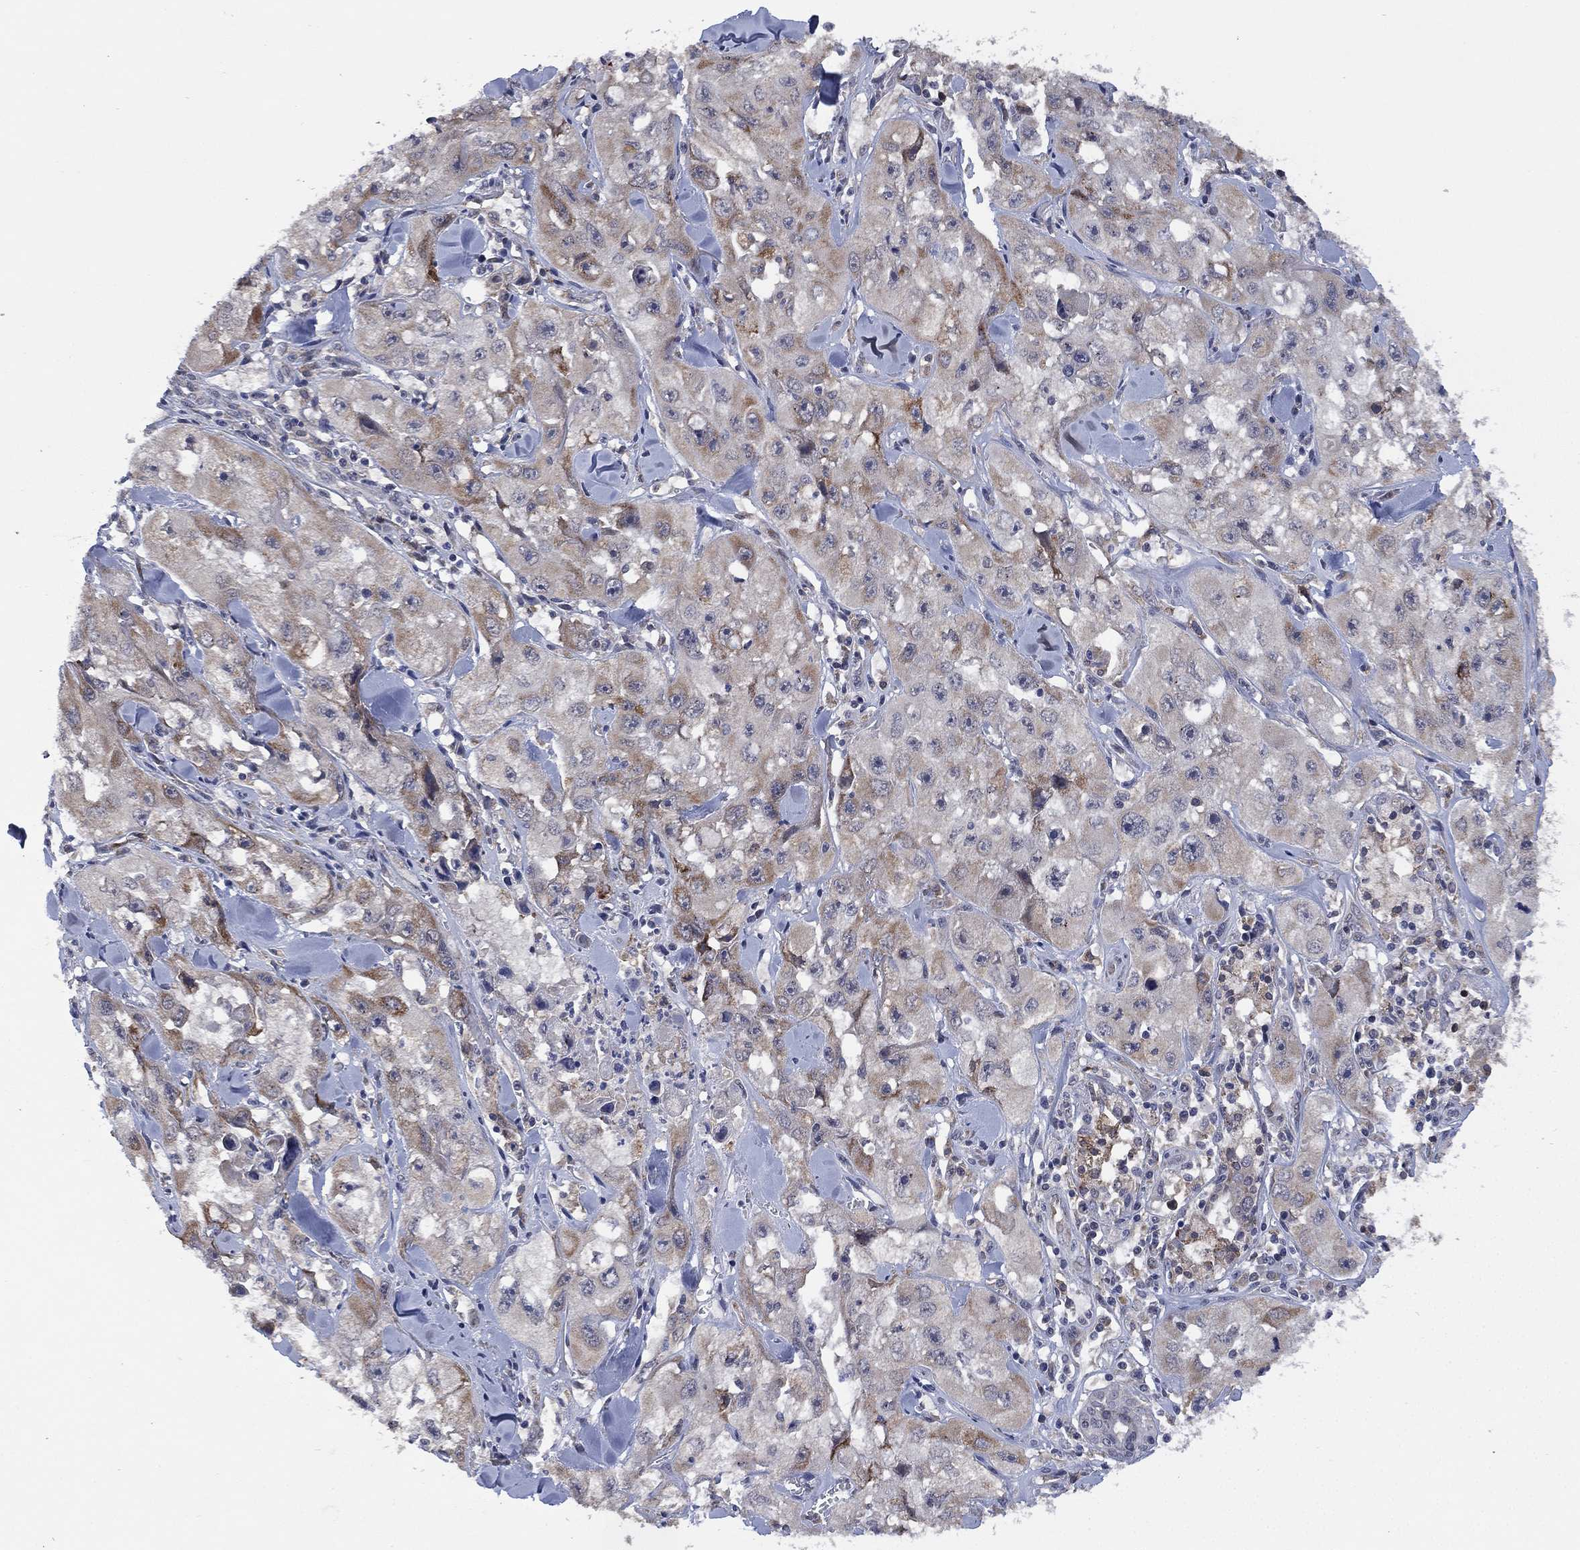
{"staining": {"intensity": "weak", "quantity": "<25%", "location": "cytoplasmic/membranous"}, "tissue": "skin cancer", "cell_type": "Tumor cells", "image_type": "cancer", "snomed": [{"axis": "morphology", "description": "Squamous cell carcinoma, NOS"}, {"axis": "topography", "description": "Skin"}, {"axis": "topography", "description": "Subcutis"}], "caption": "Immunohistochemical staining of skin squamous cell carcinoma demonstrates no significant staining in tumor cells.", "gene": "SELENOO", "patient": {"sex": "male", "age": 73}}